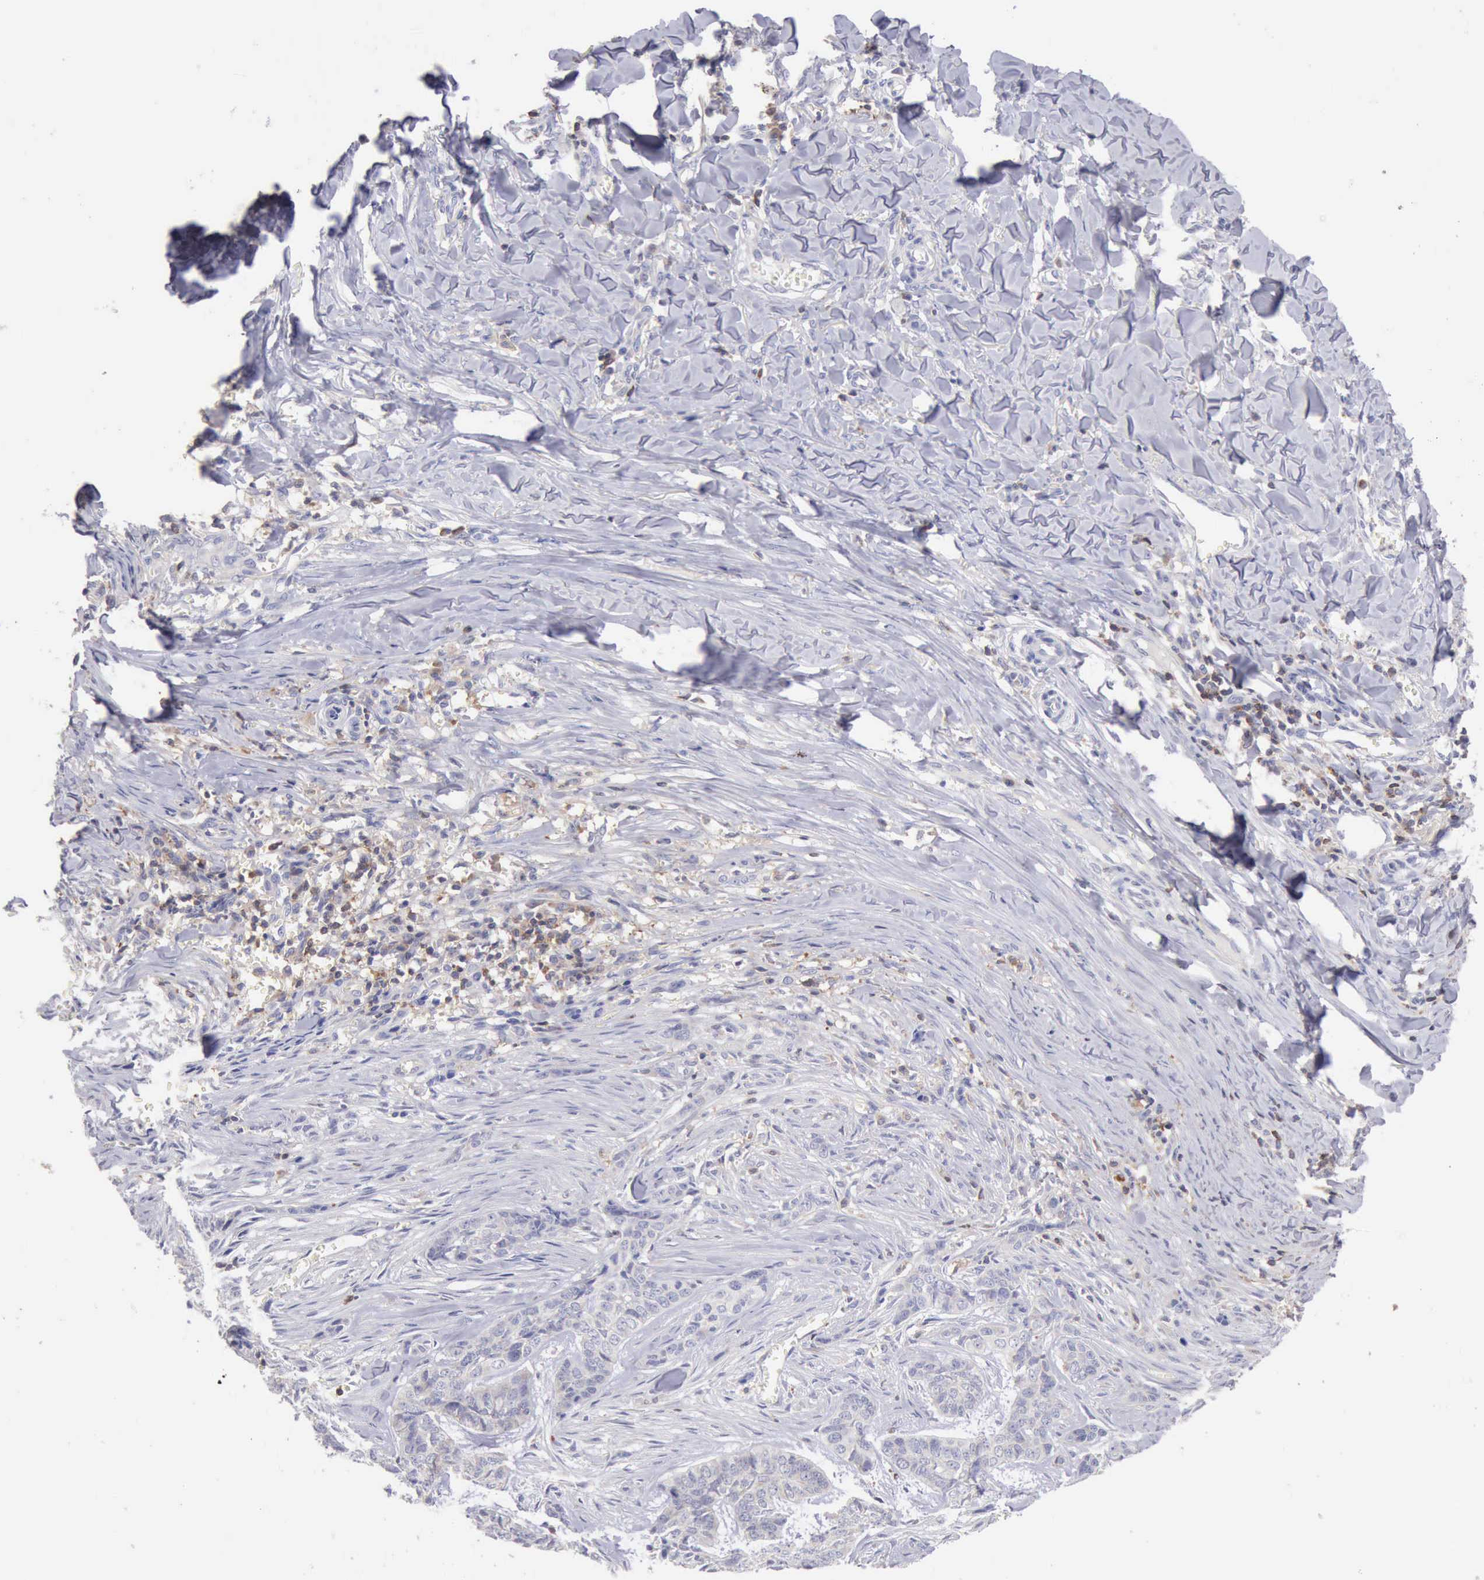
{"staining": {"intensity": "negative", "quantity": "none", "location": "none"}, "tissue": "skin cancer", "cell_type": "Tumor cells", "image_type": "cancer", "snomed": [{"axis": "morphology", "description": "Normal tissue, NOS"}, {"axis": "morphology", "description": "Basal cell carcinoma"}, {"axis": "topography", "description": "Skin"}], "caption": "Basal cell carcinoma (skin) was stained to show a protein in brown. There is no significant staining in tumor cells. (Immunohistochemistry, brightfield microscopy, high magnification).", "gene": "SASH3", "patient": {"sex": "female", "age": 65}}